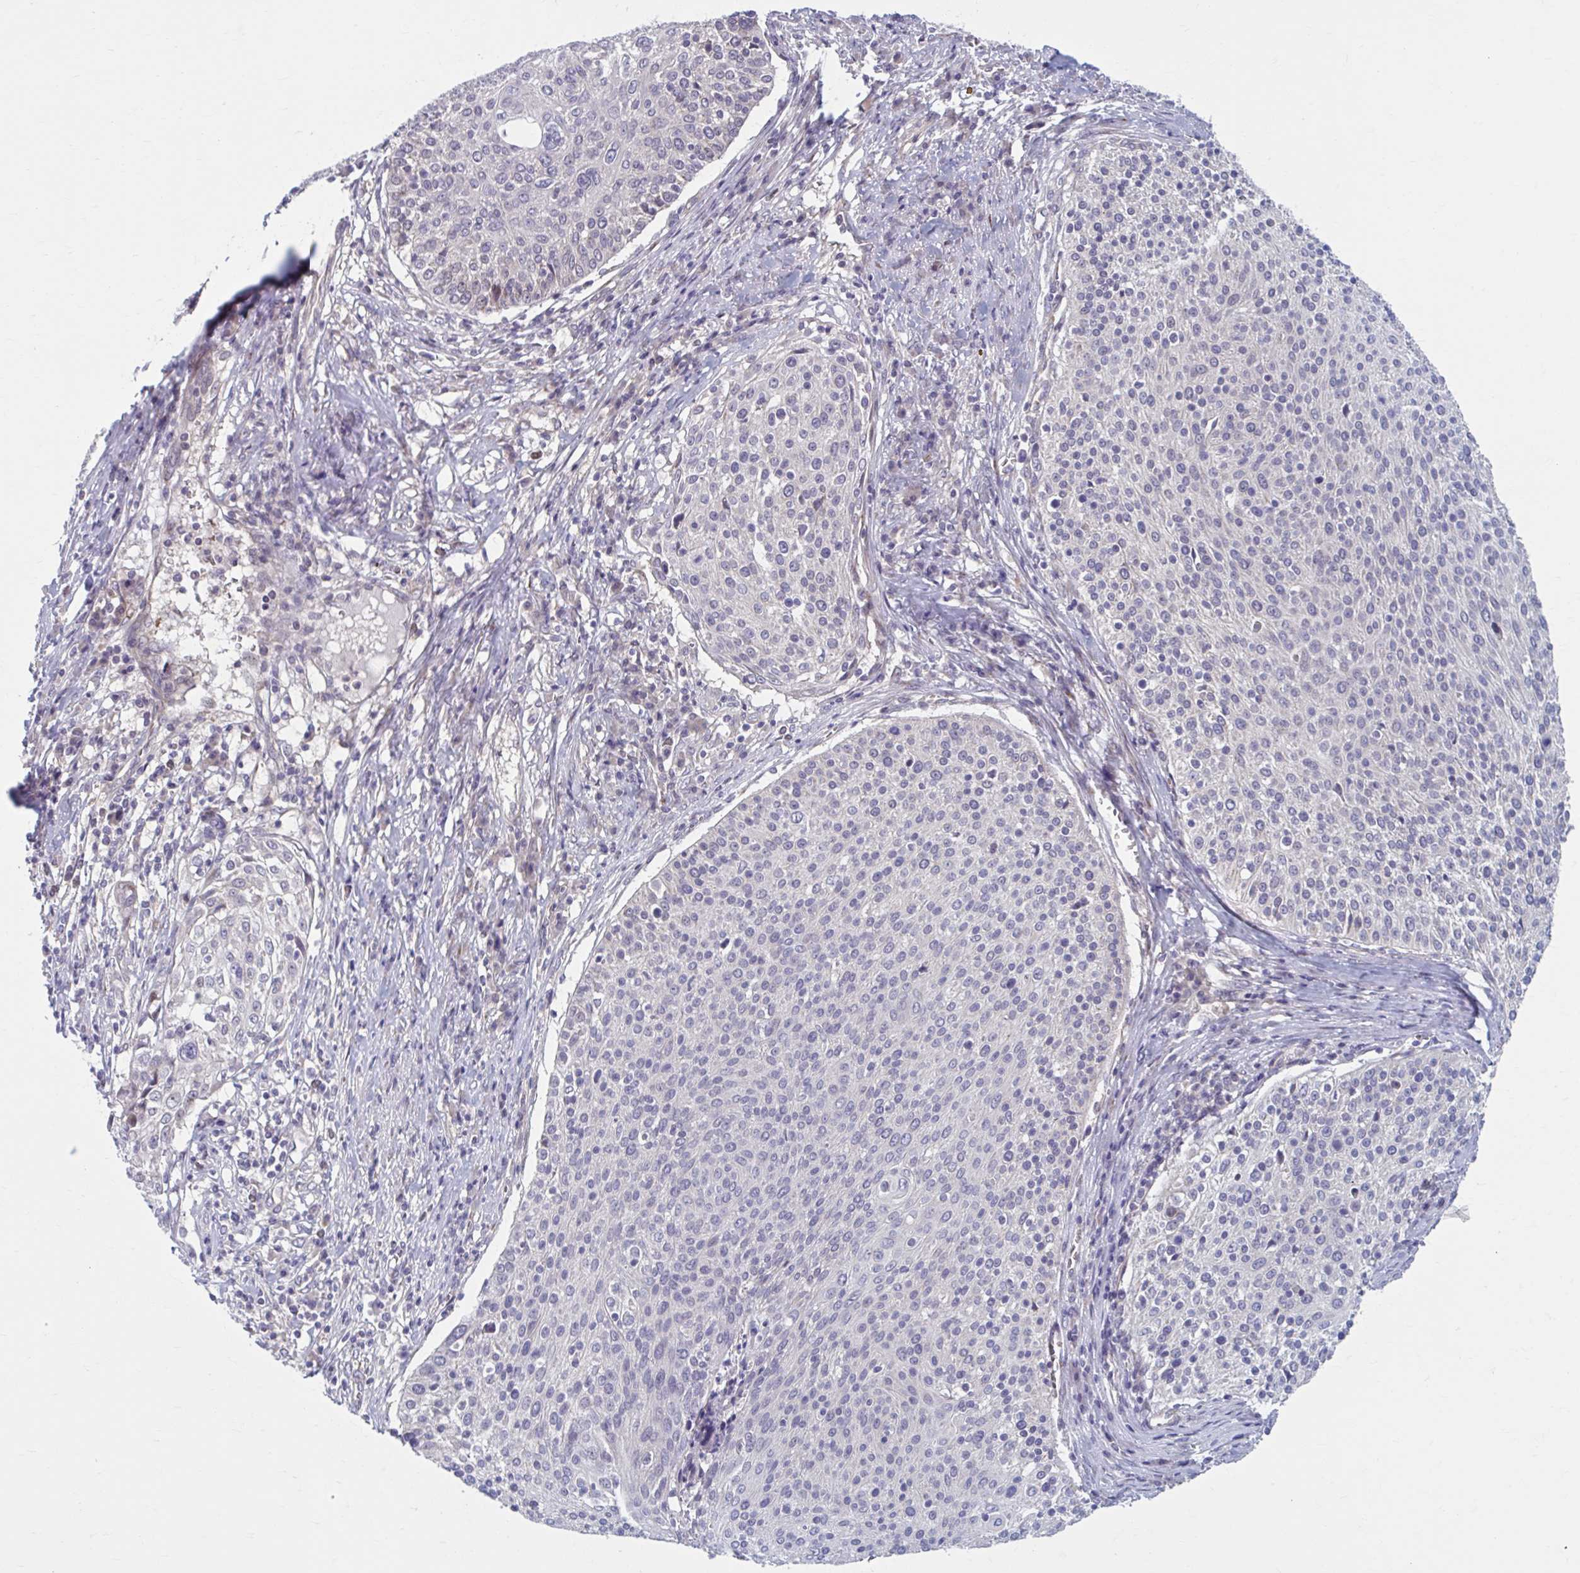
{"staining": {"intensity": "negative", "quantity": "none", "location": "none"}, "tissue": "cervical cancer", "cell_type": "Tumor cells", "image_type": "cancer", "snomed": [{"axis": "morphology", "description": "Squamous cell carcinoma, NOS"}, {"axis": "topography", "description": "Cervix"}], "caption": "This is an immunohistochemistry micrograph of human cervical cancer. There is no positivity in tumor cells.", "gene": "CHST3", "patient": {"sex": "female", "age": 31}}